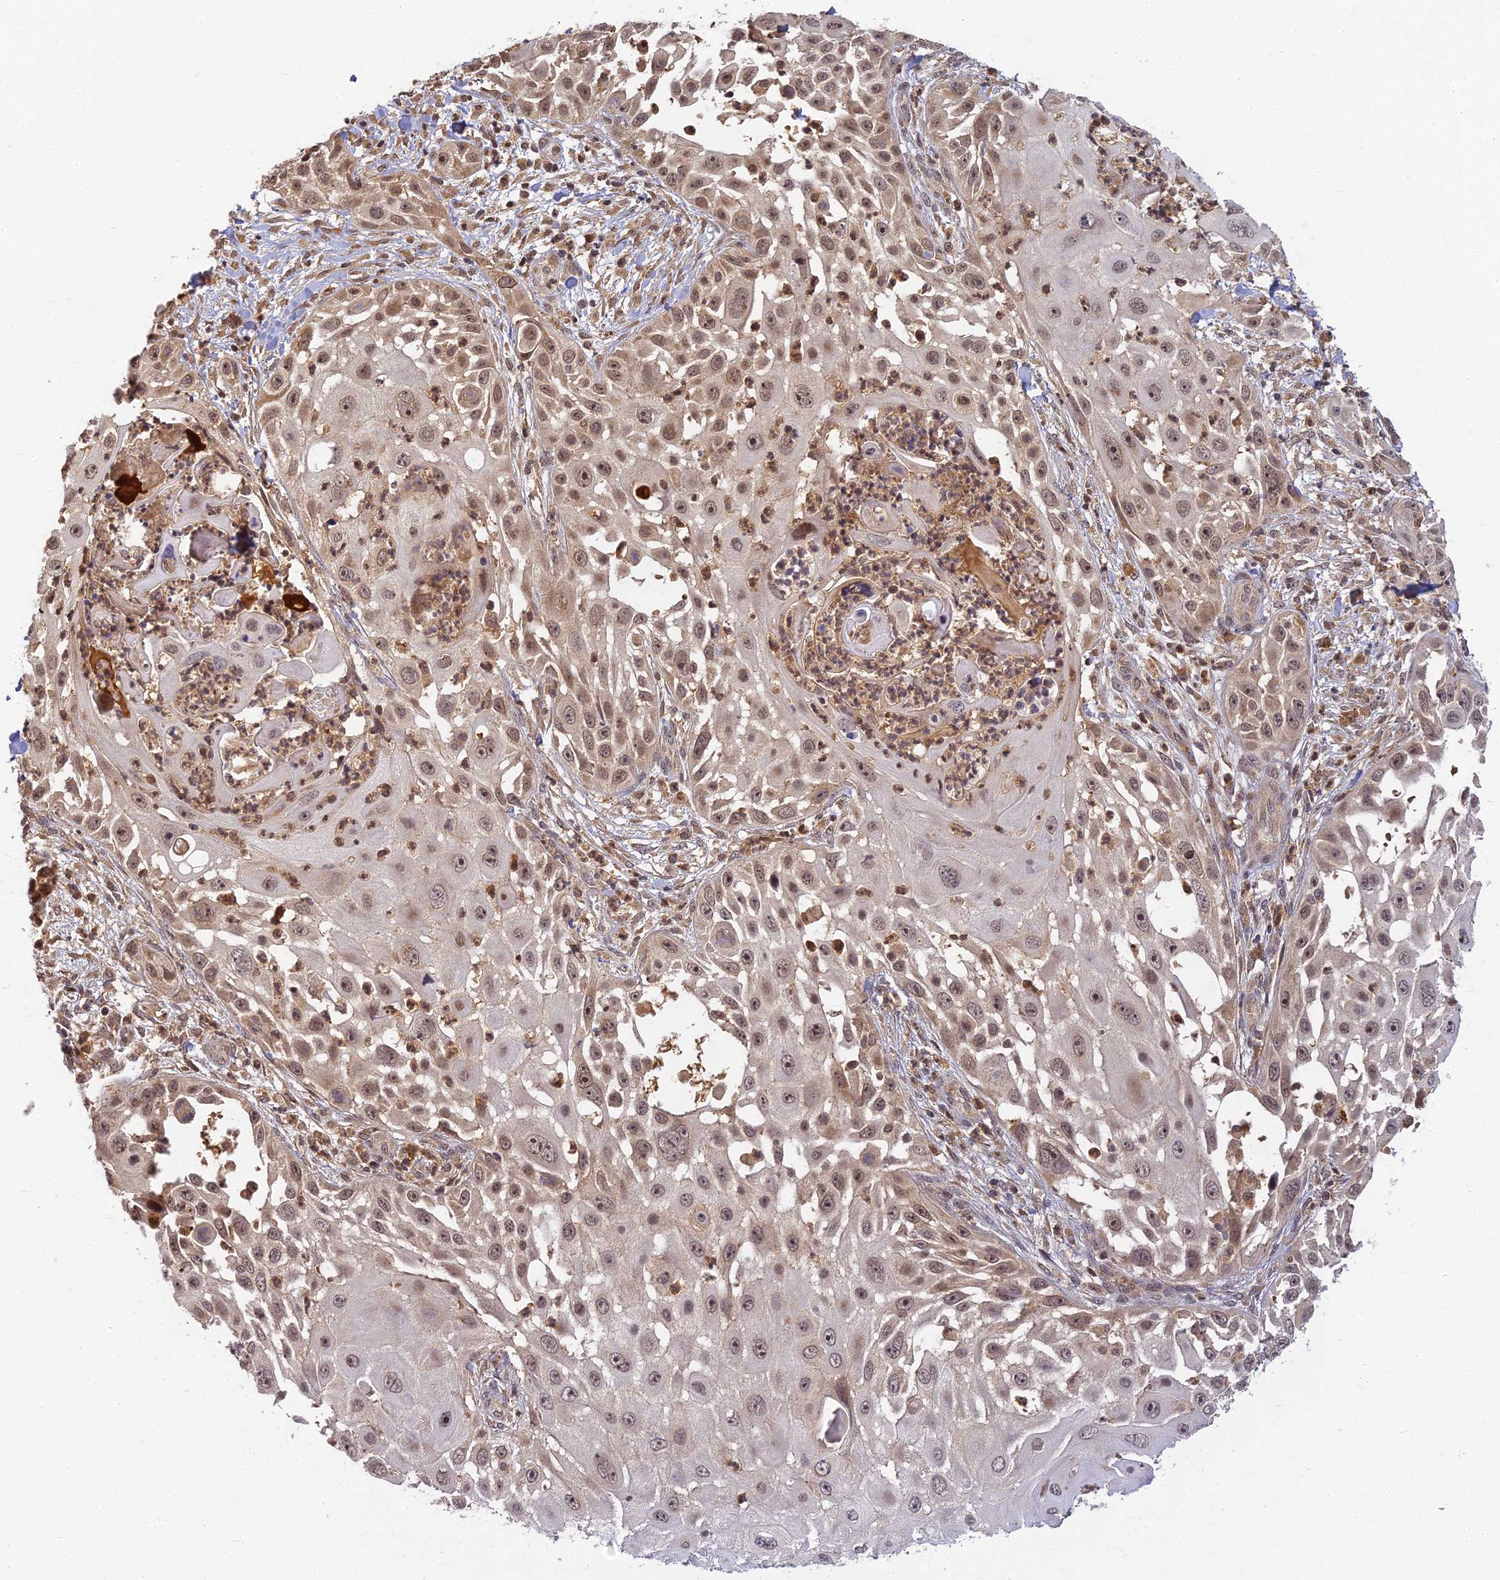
{"staining": {"intensity": "moderate", "quantity": ">75%", "location": "cytoplasmic/membranous,nuclear"}, "tissue": "skin cancer", "cell_type": "Tumor cells", "image_type": "cancer", "snomed": [{"axis": "morphology", "description": "Squamous cell carcinoma, NOS"}, {"axis": "topography", "description": "Skin"}], "caption": "Squamous cell carcinoma (skin) was stained to show a protein in brown. There is medium levels of moderate cytoplasmic/membranous and nuclear positivity in about >75% of tumor cells.", "gene": "RGL3", "patient": {"sex": "female", "age": 44}}